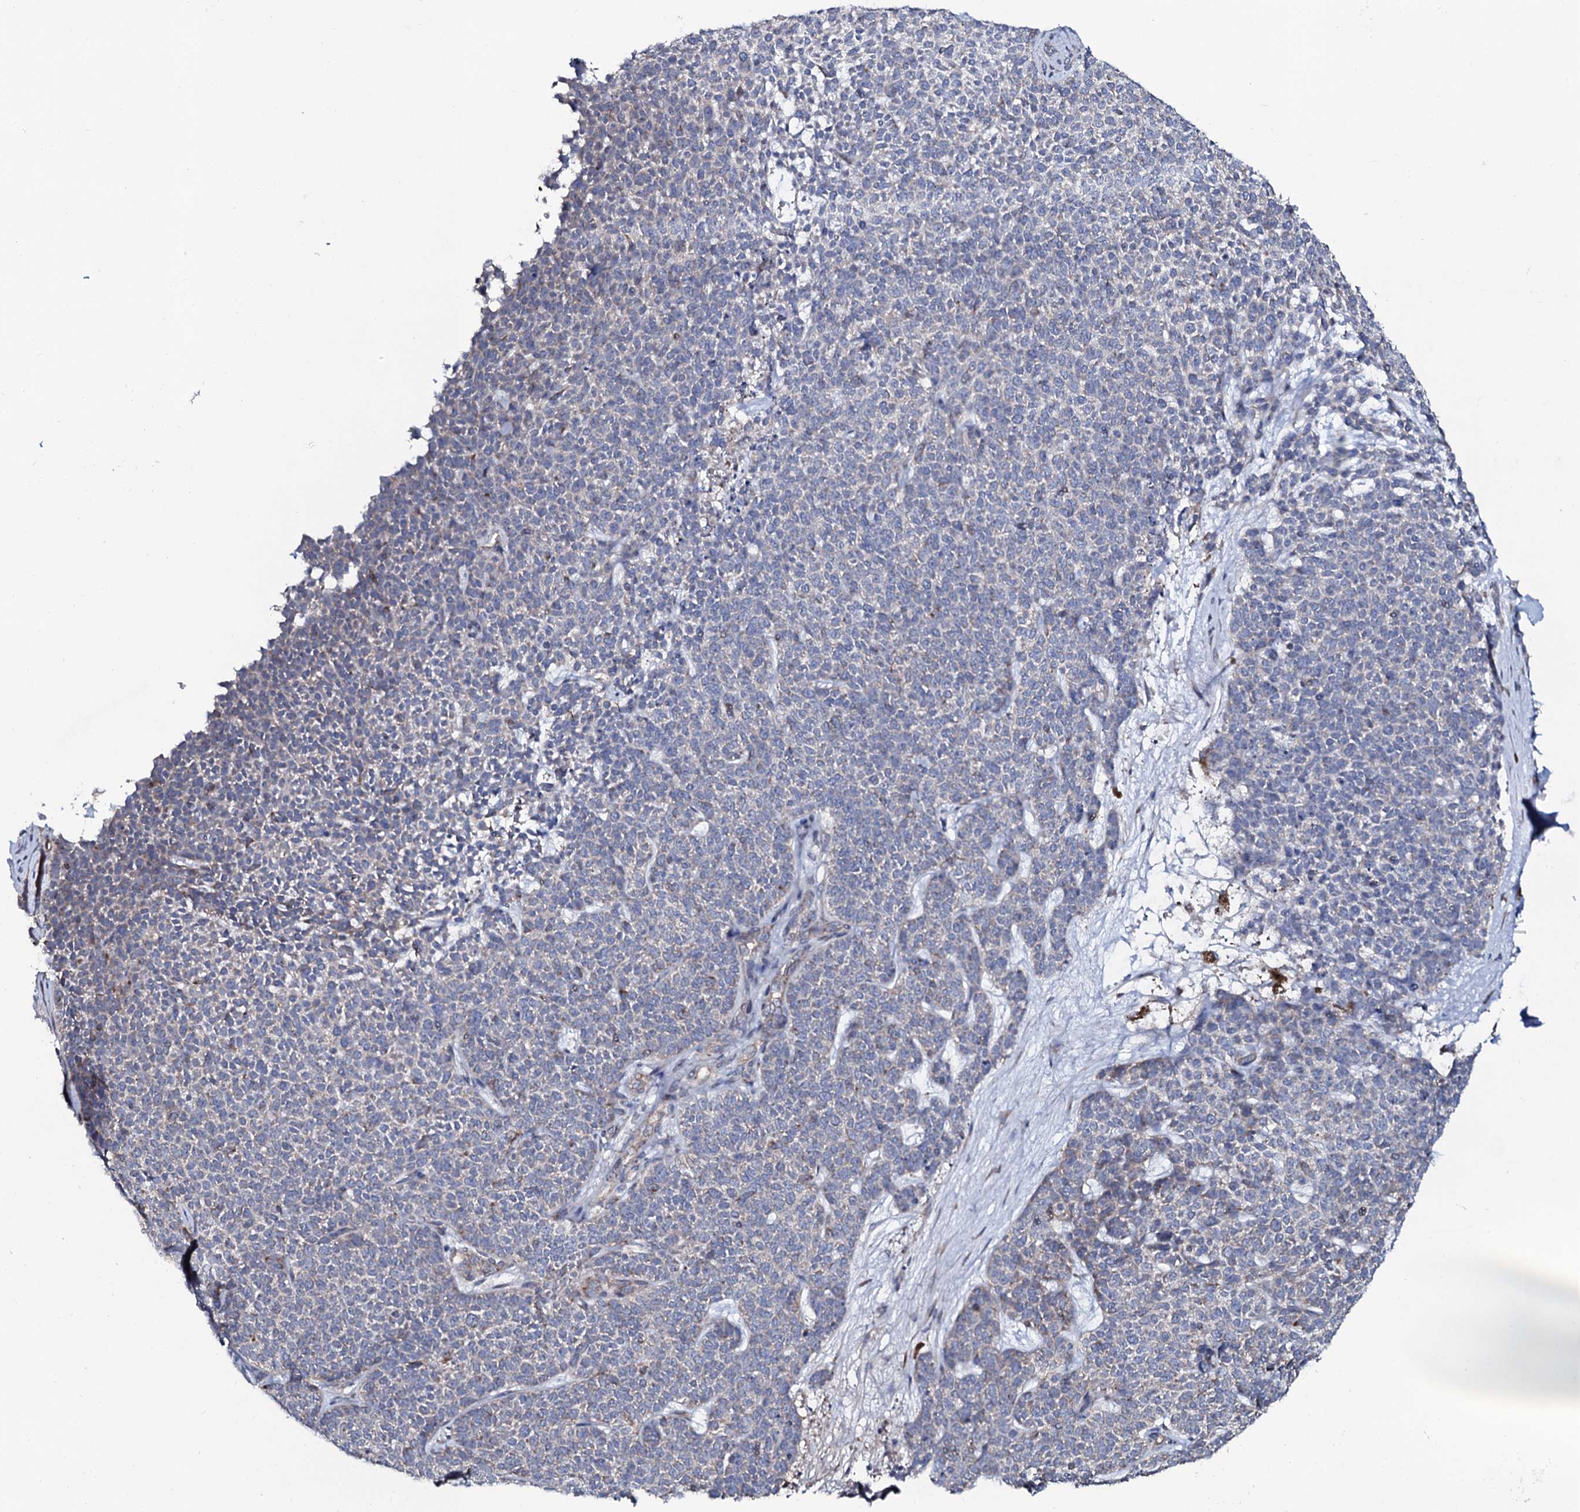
{"staining": {"intensity": "weak", "quantity": "<25%", "location": "cytoplasmic/membranous"}, "tissue": "skin cancer", "cell_type": "Tumor cells", "image_type": "cancer", "snomed": [{"axis": "morphology", "description": "Basal cell carcinoma"}, {"axis": "topography", "description": "Skin"}], "caption": "The image exhibits no staining of tumor cells in skin cancer (basal cell carcinoma).", "gene": "PPP1R3D", "patient": {"sex": "female", "age": 84}}